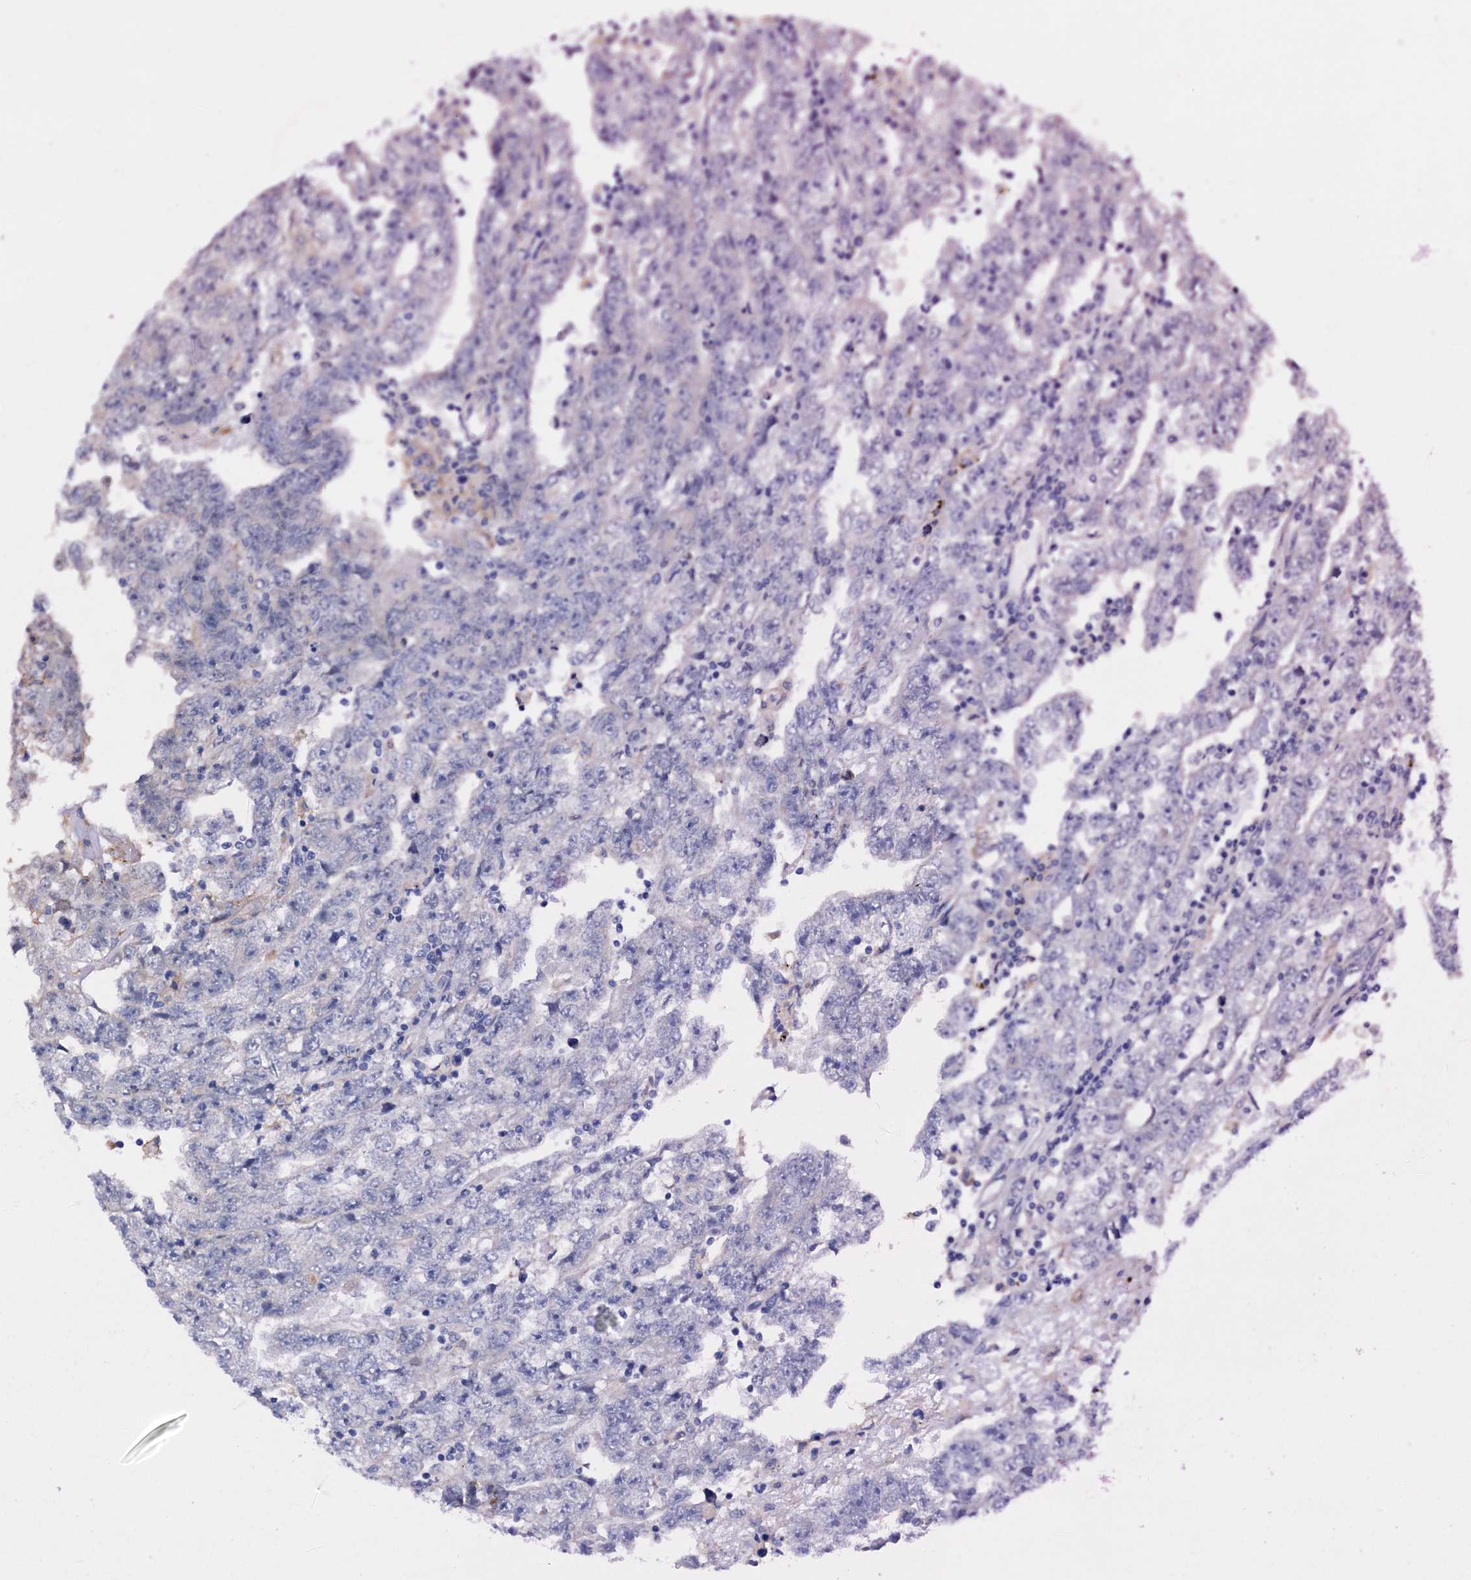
{"staining": {"intensity": "negative", "quantity": "none", "location": "none"}, "tissue": "testis cancer", "cell_type": "Tumor cells", "image_type": "cancer", "snomed": [{"axis": "morphology", "description": "Carcinoma, Embryonal, NOS"}, {"axis": "topography", "description": "Testis"}], "caption": "An IHC histopathology image of testis embryonal carcinoma is shown. There is no staining in tumor cells of testis embryonal carcinoma. Nuclei are stained in blue.", "gene": "RASSF9", "patient": {"sex": "male", "age": 25}}